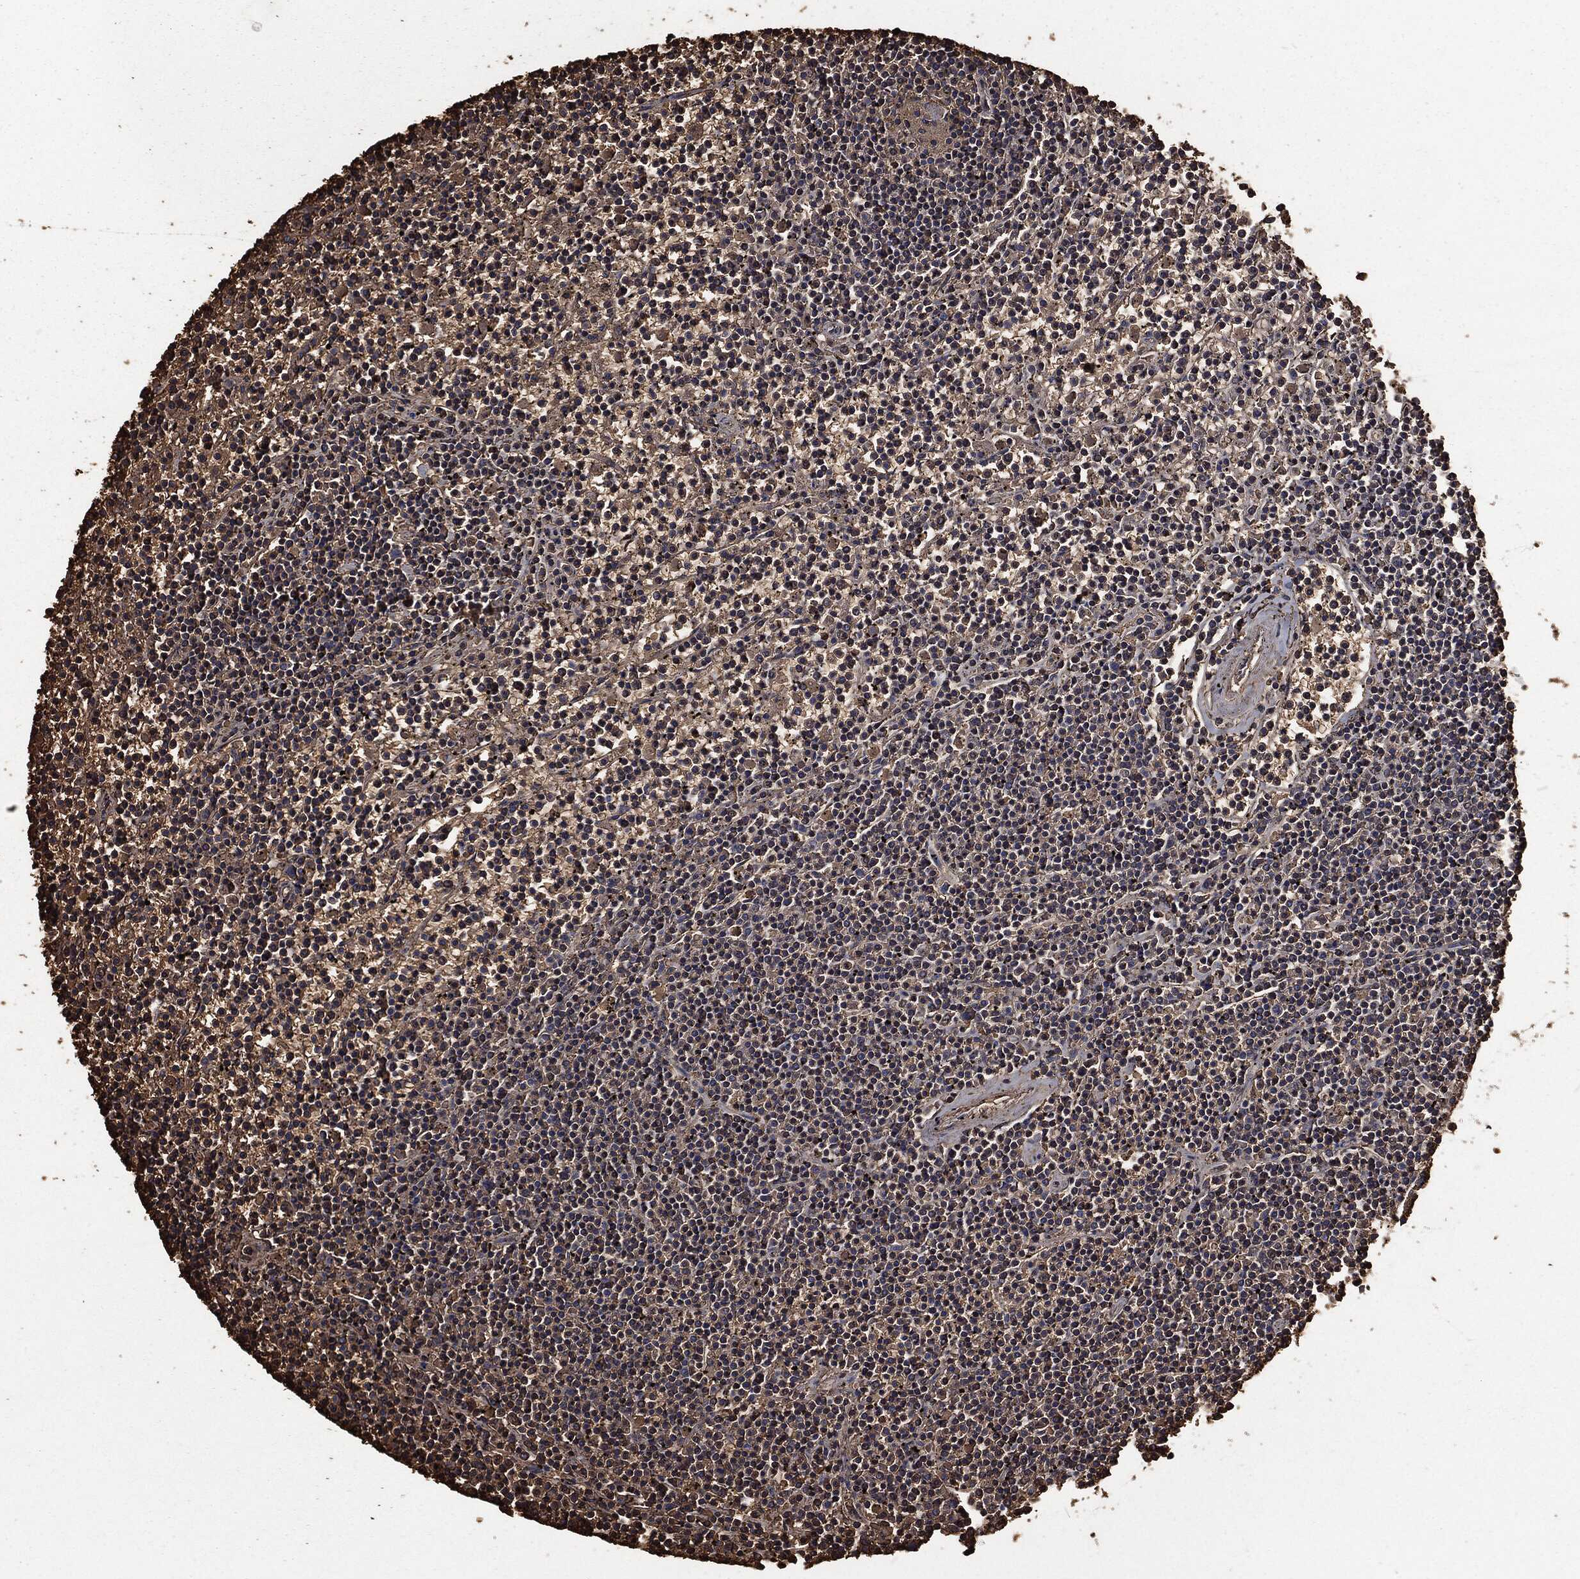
{"staining": {"intensity": "weak", "quantity": "<25%", "location": "cytoplasmic/membranous"}, "tissue": "lymphoma", "cell_type": "Tumor cells", "image_type": "cancer", "snomed": [{"axis": "morphology", "description": "Malignant lymphoma, non-Hodgkin's type, Low grade"}, {"axis": "topography", "description": "Spleen"}], "caption": "IHC of human lymphoma exhibits no staining in tumor cells.", "gene": "PRDX4", "patient": {"sex": "female", "age": 19}}